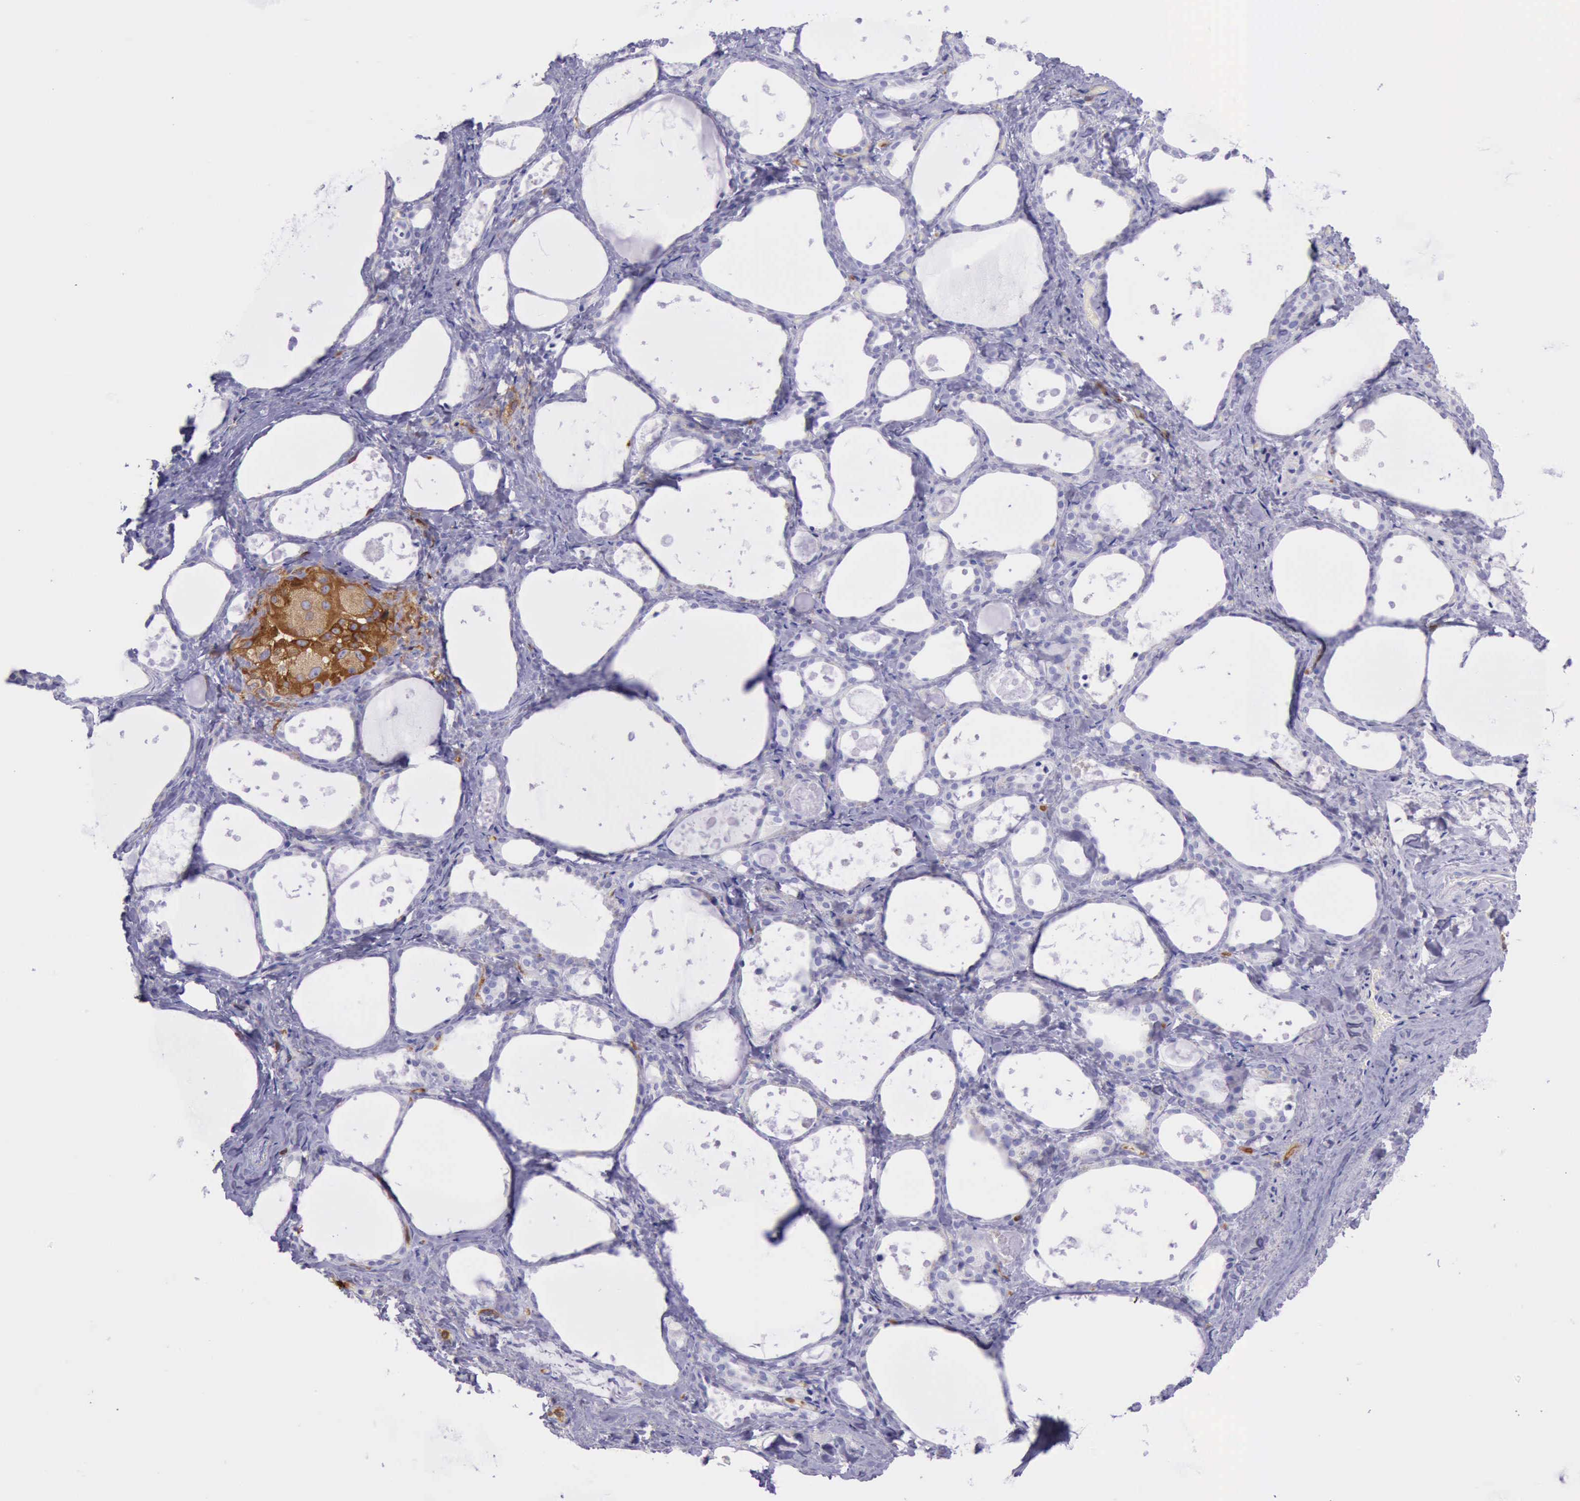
{"staining": {"intensity": "negative", "quantity": "none", "location": "none"}, "tissue": "thyroid gland", "cell_type": "Glandular cells", "image_type": "normal", "snomed": [{"axis": "morphology", "description": "Normal tissue, NOS"}, {"axis": "topography", "description": "Thyroid gland"}], "caption": "The immunohistochemistry (IHC) micrograph has no significant staining in glandular cells of thyroid gland. The staining is performed using DAB (3,3'-diaminobenzidine) brown chromogen with nuclei counter-stained in using hematoxylin.", "gene": "BTK", "patient": {"sex": "female", "age": 75}}